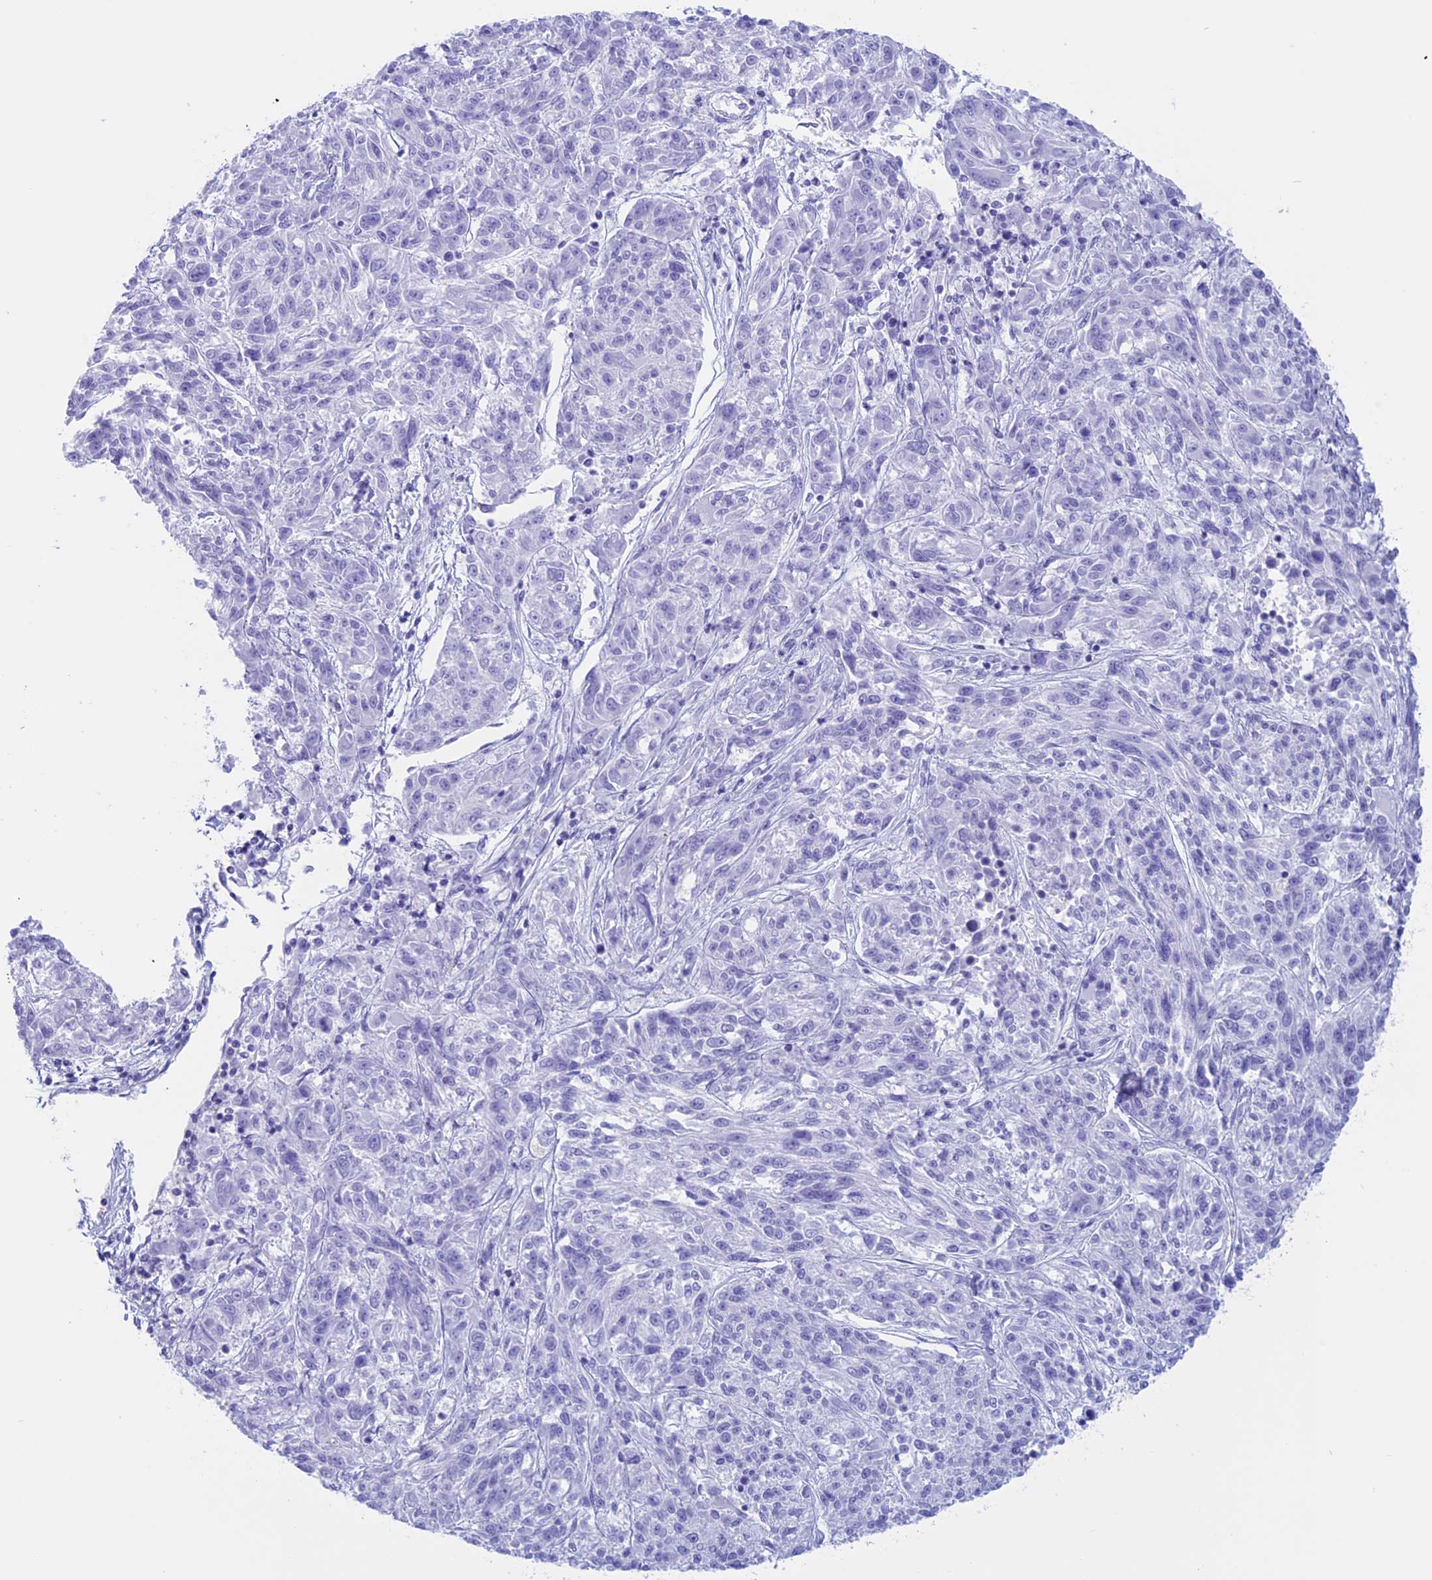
{"staining": {"intensity": "negative", "quantity": "none", "location": "none"}, "tissue": "melanoma", "cell_type": "Tumor cells", "image_type": "cancer", "snomed": [{"axis": "morphology", "description": "Malignant melanoma, NOS"}, {"axis": "topography", "description": "Skin"}], "caption": "DAB immunohistochemical staining of melanoma exhibits no significant expression in tumor cells.", "gene": "RP1", "patient": {"sex": "male", "age": 53}}